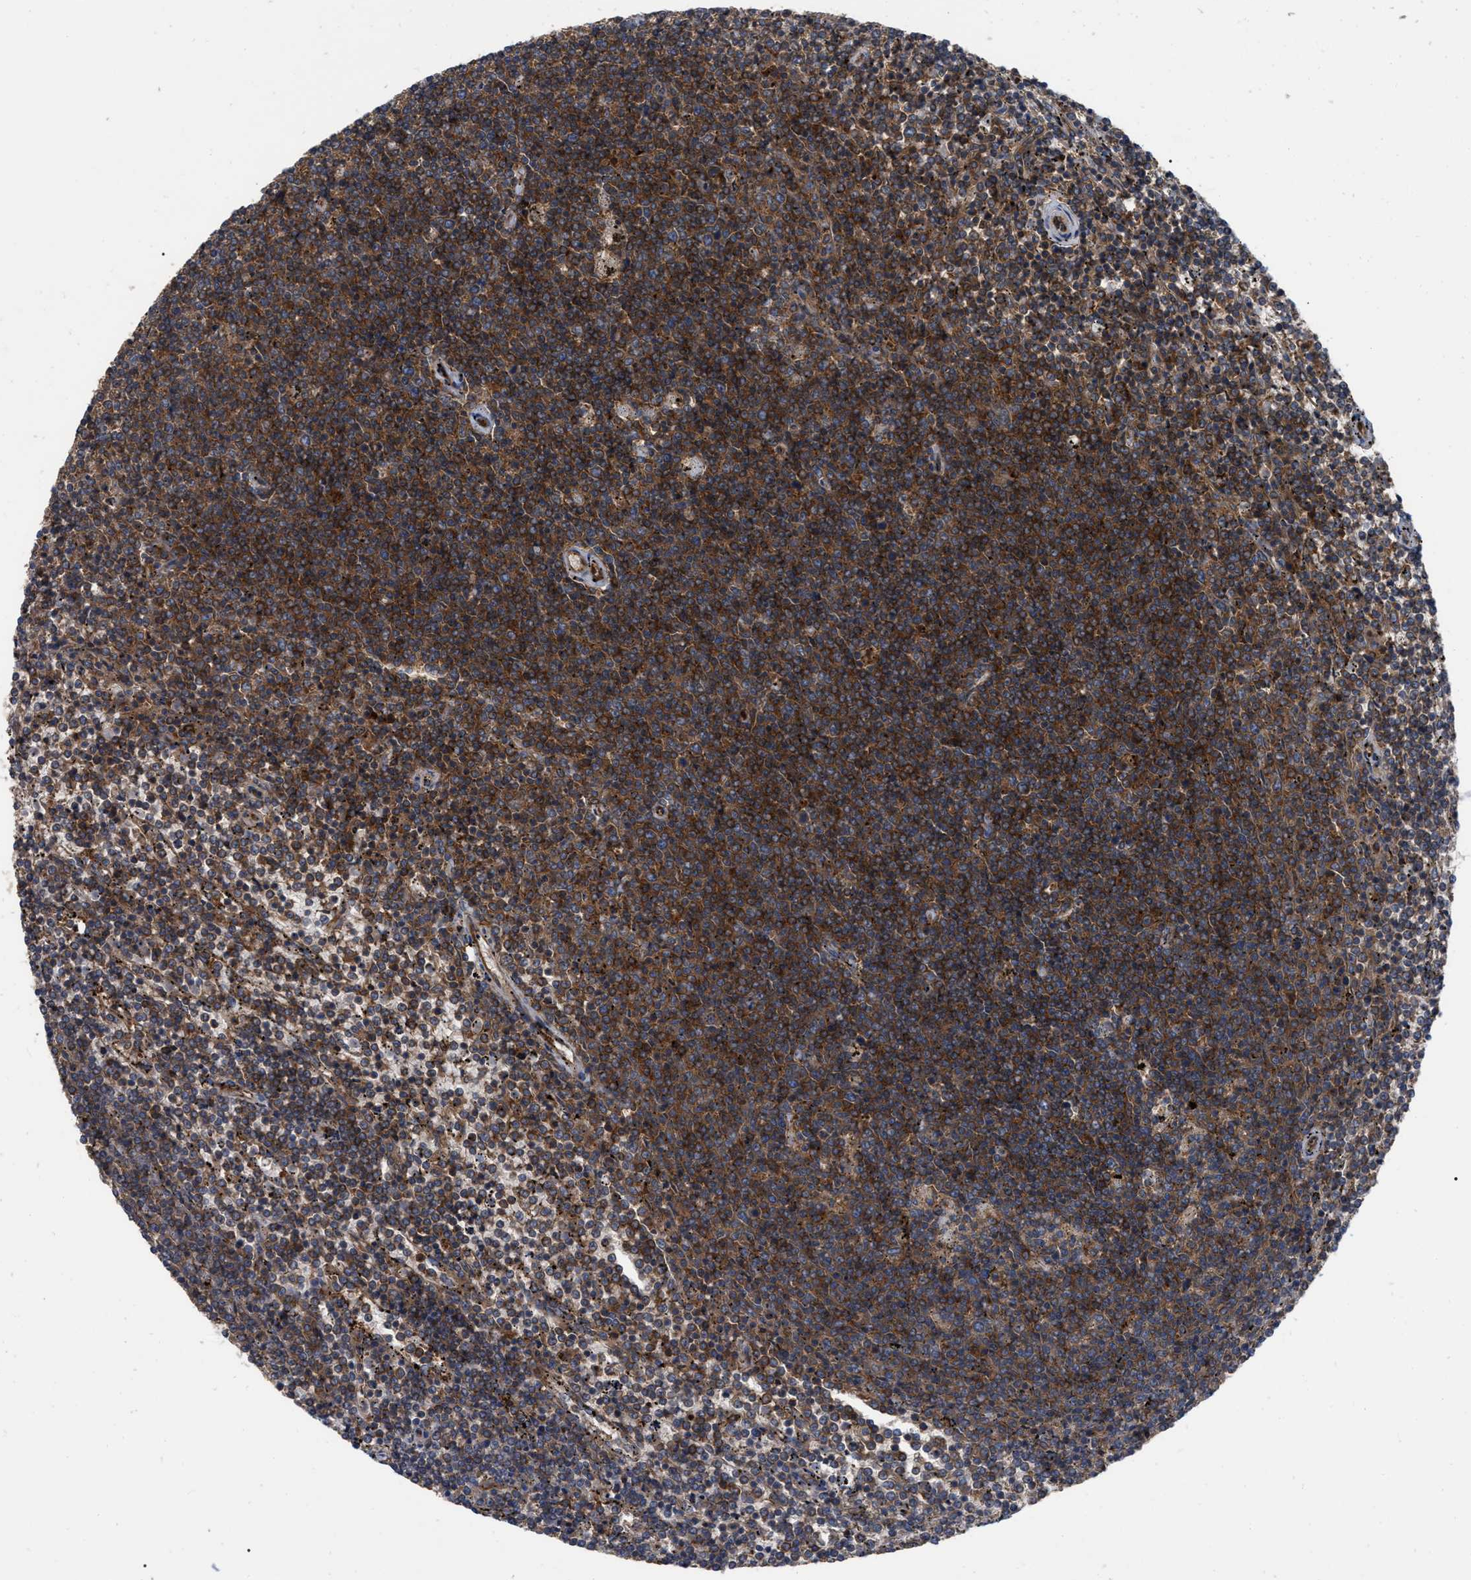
{"staining": {"intensity": "moderate", "quantity": ">75%", "location": "cytoplasmic/membranous"}, "tissue": "lymphoma", "cell_type": "Tumor cells", "image_type": "cancer", "snomed": [{"axis": "morphology", "description": "Malignant lymphoma, non-Hodgkin's type, Low grade"}, {"axis": "topography", "description": "Spleen"}], "caption": "Lymphoma was stained to show a protein in brown. There is medium levels of moderate cytoplasmic/membranous expression in approximately >75% of tumor cells.", "gene": "RABEP1", "patient": {"sex": "female", "age": 50}}